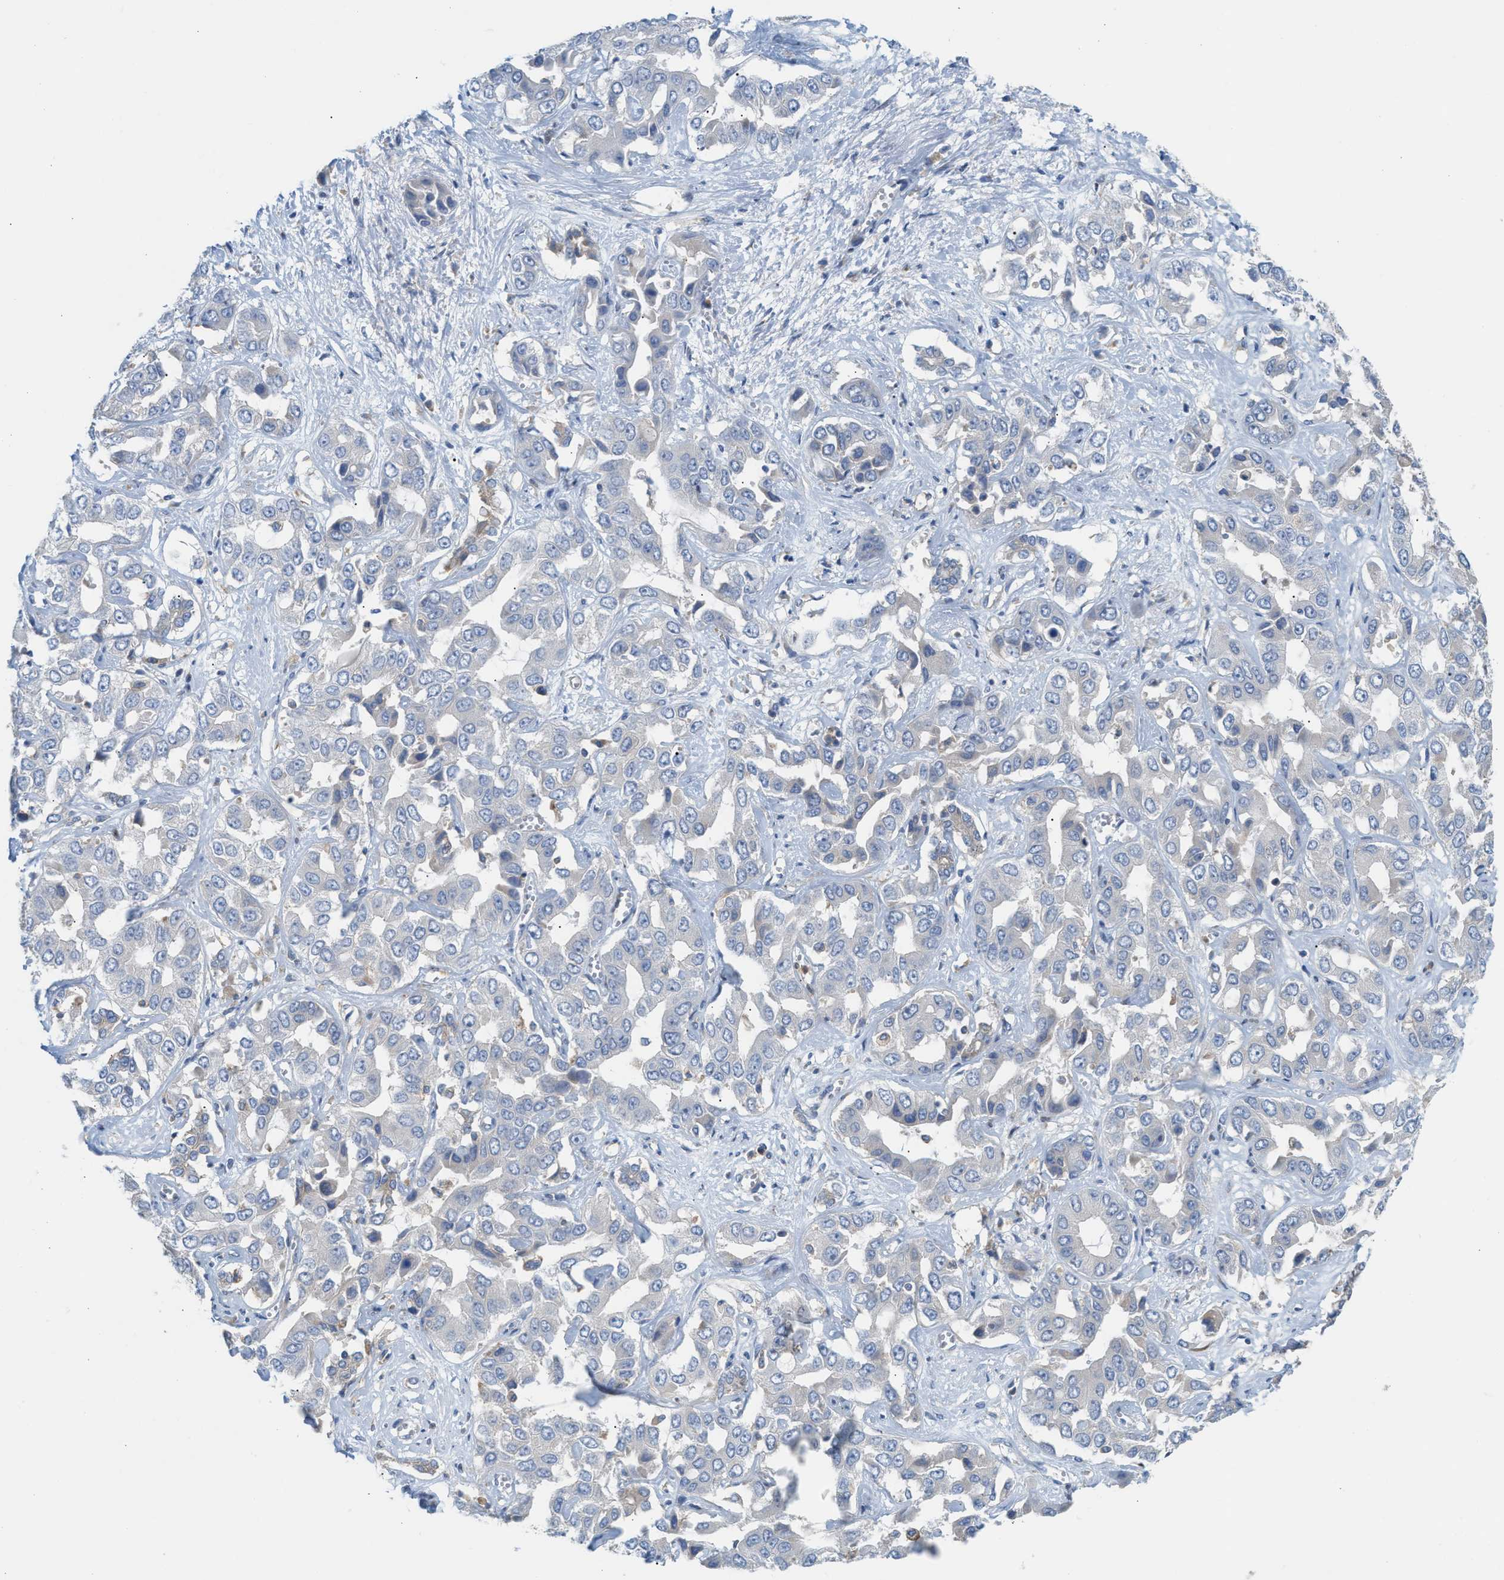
{"staining": {"intensity": "negative", "quantity": "none", "location": "none"}, "tissue": "liver cancer", "cell_type": "Tumor cells", "image_type": "cancer", "snomed": [{"axis": "morphology", "description": "Cholangiocarcinoma"}, {"axis": "topography", "description": "Liver"}], "caption": "High magnification brightfield microscopy of liver cholangiocarcinoma stained with DAB (brown) and counterstained with hematoxylin (blue): tumor cells show no significant expression. (DAB IHC visualized using brightfield microscopy, high magnification).", "gene": "TBC1D15", "patient": {"sex": "female", "age": 52}}